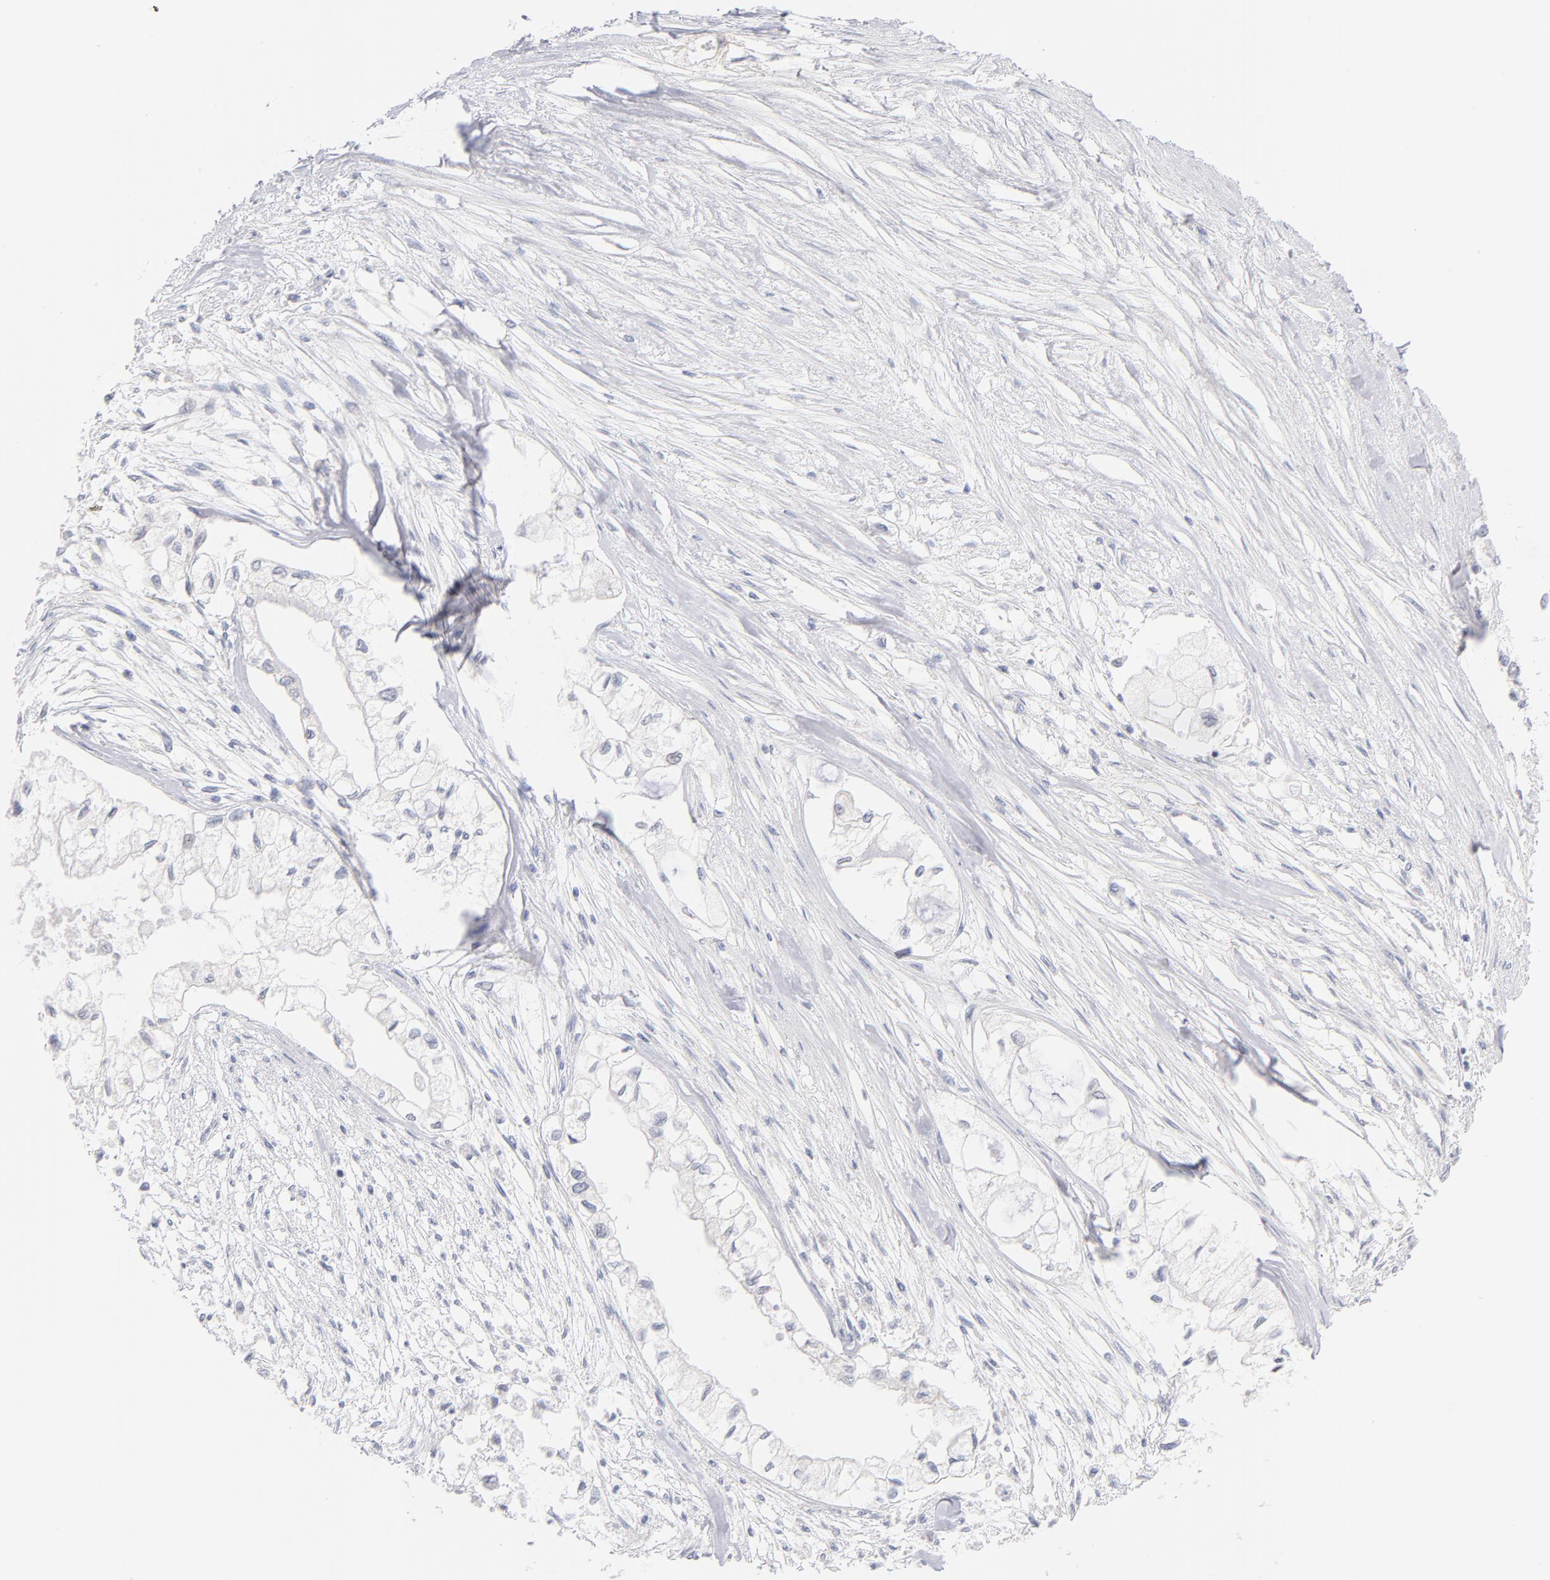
{"staining": {"intensity": "negative", "quantity": "none", "location": "none"}, "tissue": "pancreatic cancer", "cell_type": "Tumor cells", "image_type": "cancer", "snomed": [{"axis": "morphology", "description": "Adenocarcinoma, NOS"}, {"axis": "topography", "description": "Pancreas"}], "caption": "Immunohistochemistry histopathology image of pancreatic cancer stained for a protein (brown), which exhibits no expression in tumor cells. The staining was performed using DAB (3,3'-diaminobenzidine) to visualize the protein expression in brown, while the nuclei were stained in blue with hematoxylin (Magnification: 20x).", "gene": "CASP6", "patient": {"sex": "male", "age": 79}}